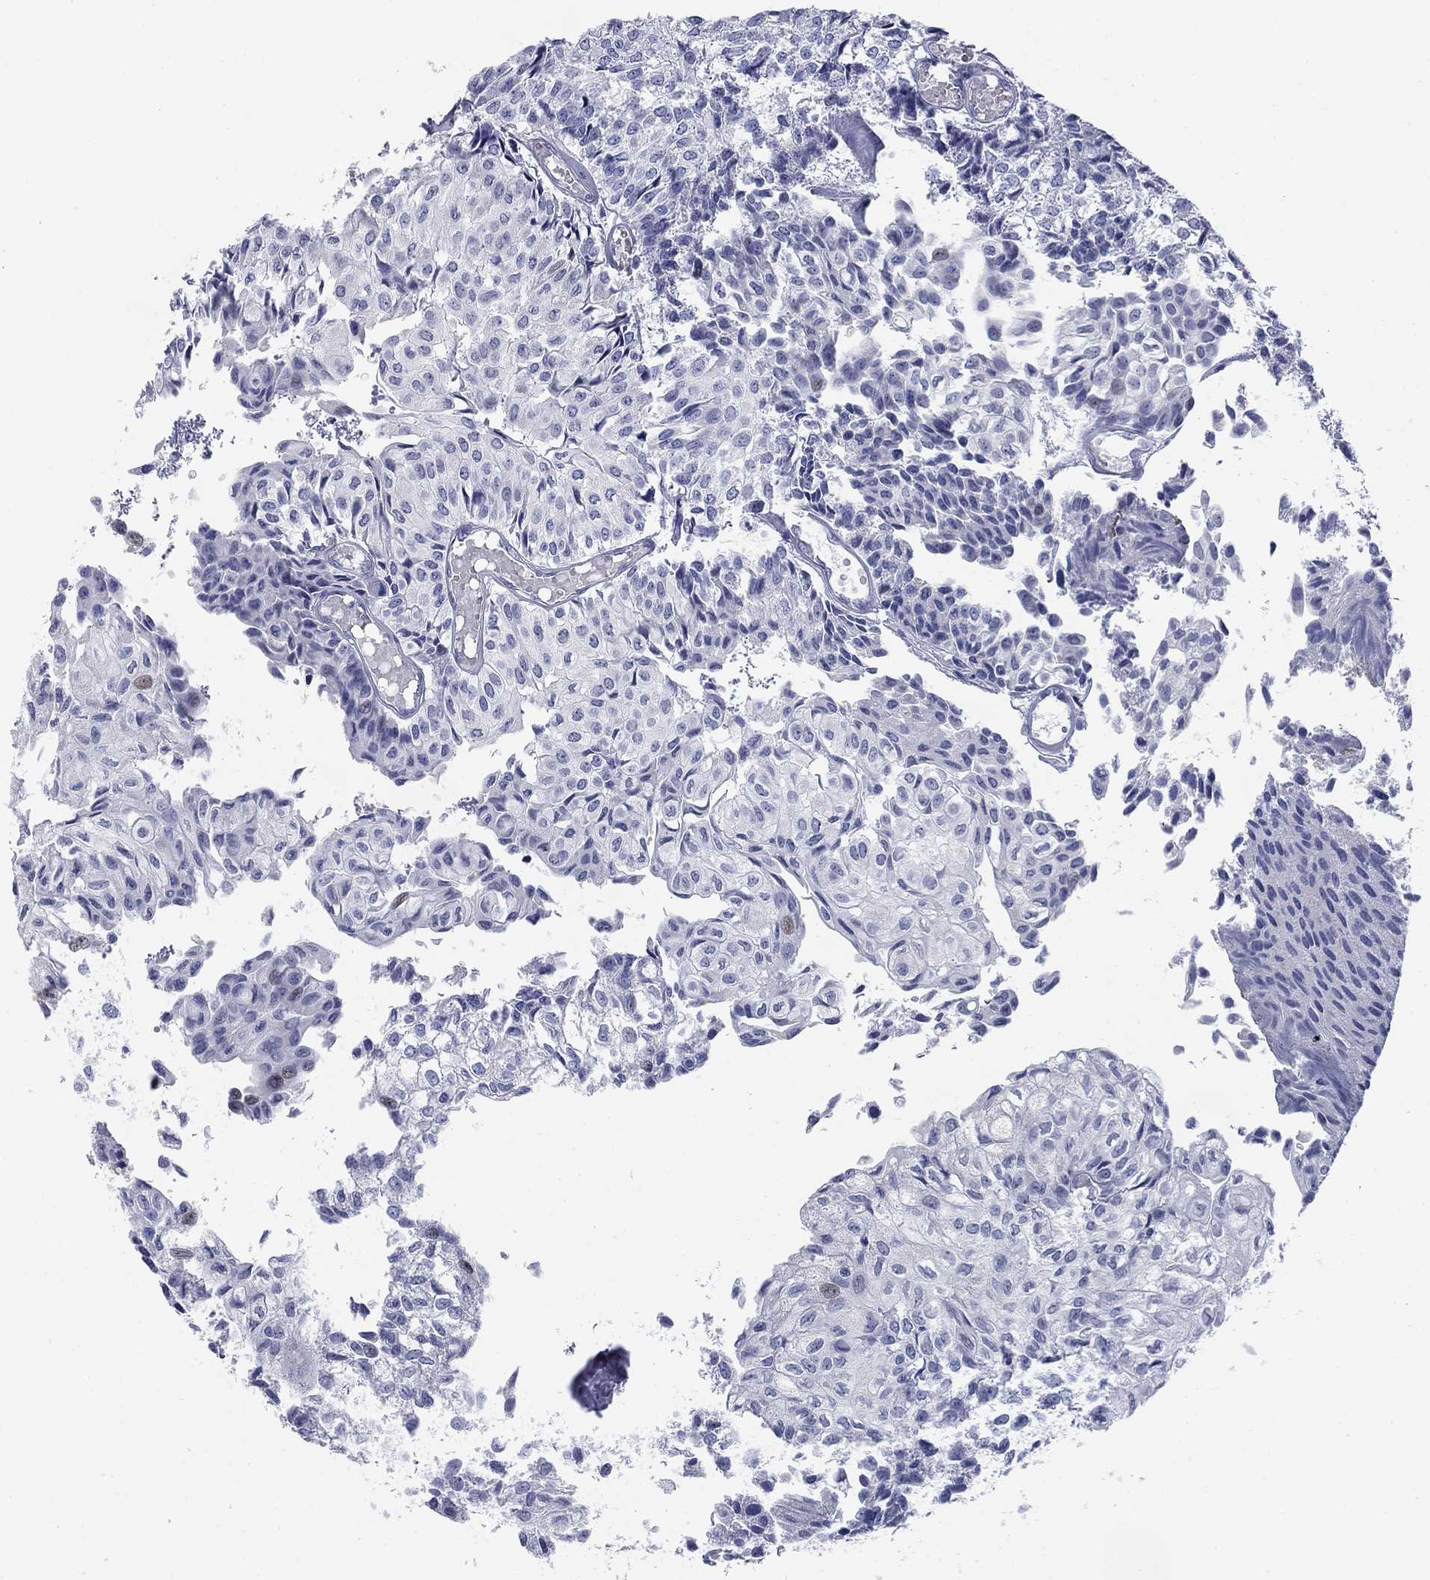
{"staining": {"intensity": "negative", "quantity": "none", "location": "none"}, "tissue": "urothelial cancer", "cell_type": "Tumor cells", "image_type": "cancer", "snomed": [{"axis": "morphology", "description": "Urothelial carcinoma, Low grade"}, {"axis": "topography", "description": "Urinary bladder"}], "caption": "A histopathology image of low-grade urothelial carcinoma stained for a protein shows no brown staining in tumor cells.", "gene": "PRPH", "patient": {"sex": "male", "age": 89}}